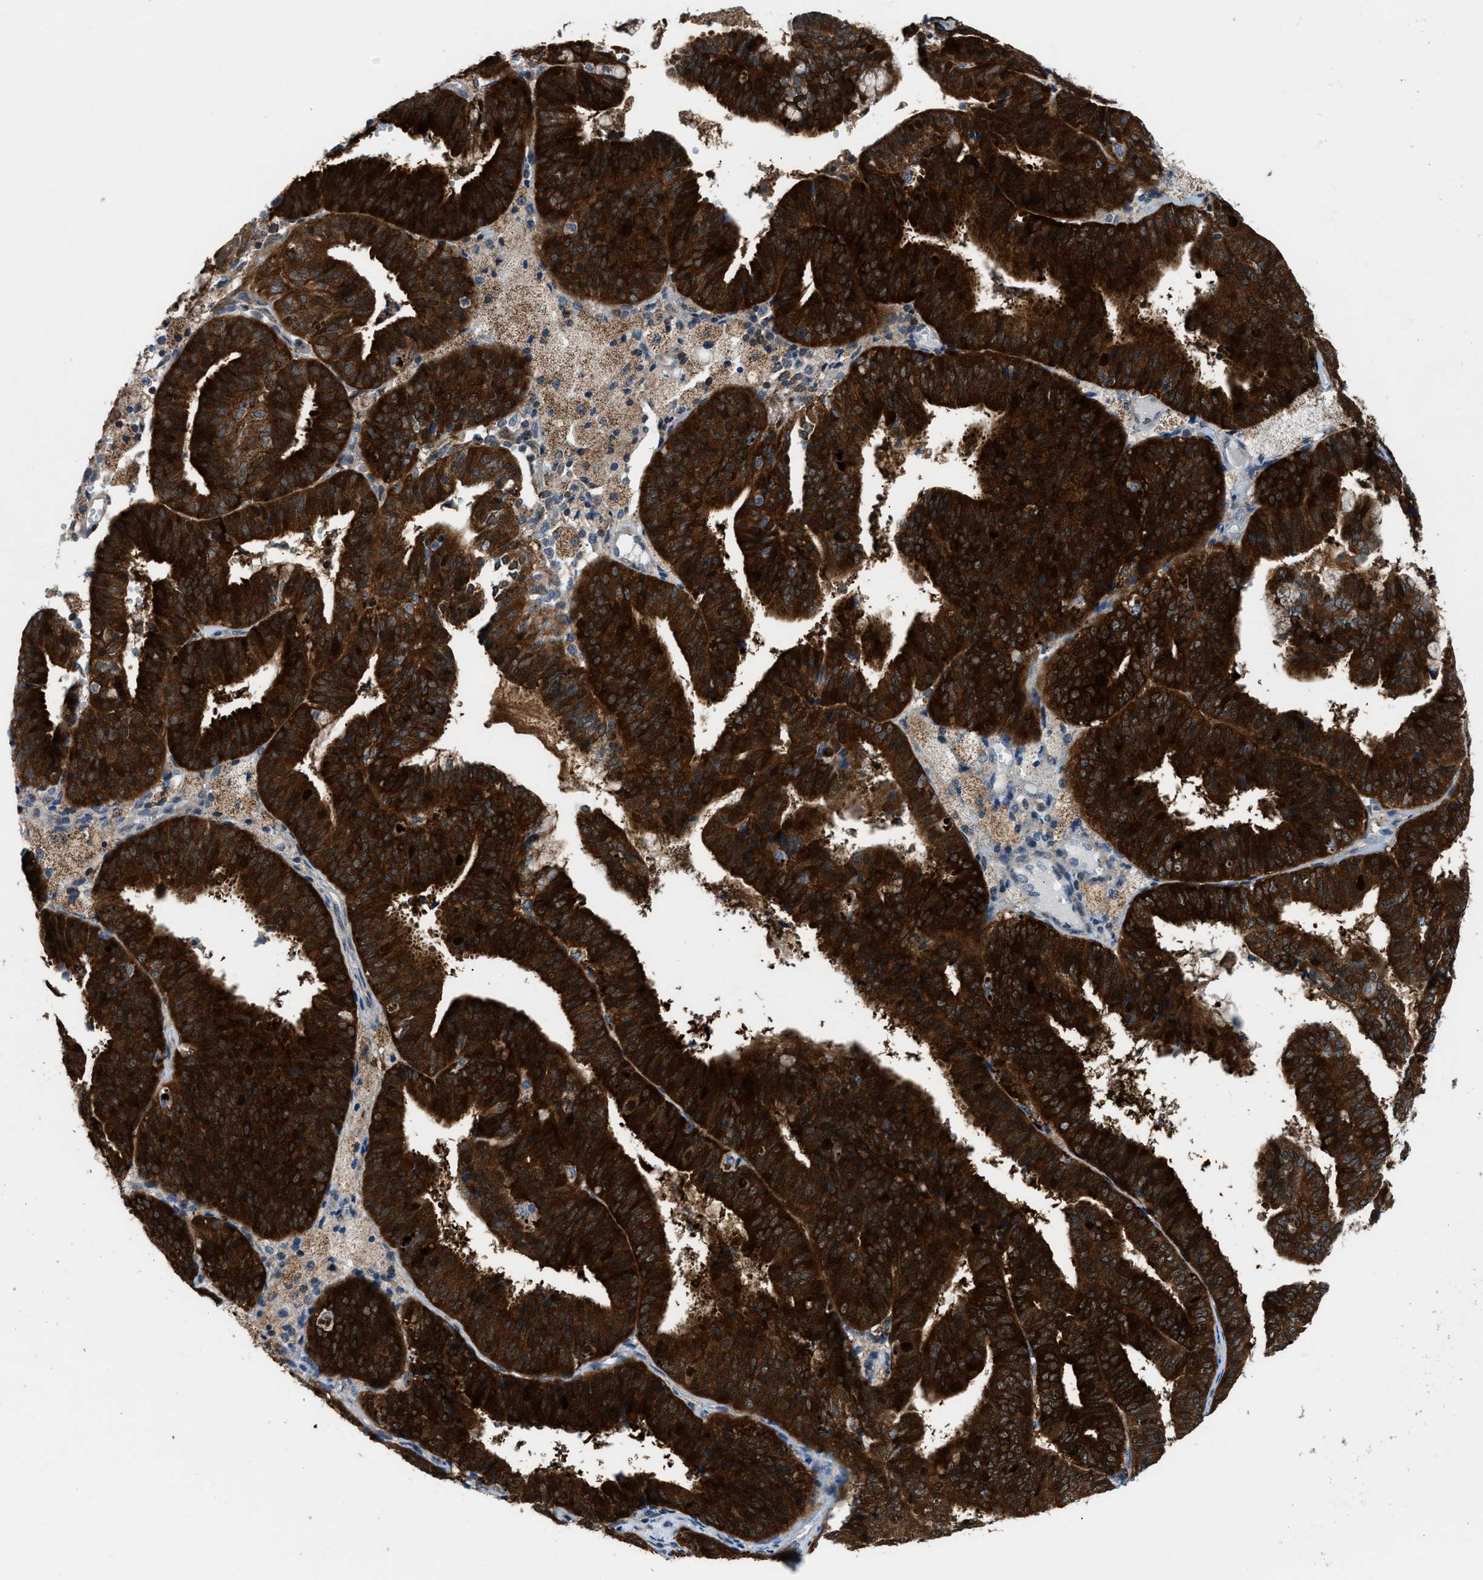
{"staining": {"intensity": "strong", "quantity": ">75%", "location": "cytoplasmic/membranous,nuclear"}, "tissue": "endometrial cancer", "cell_type": "Tumor cells", "image_type": "cancer", "snomed": [{"axis": "morphology", "description": "Adenocarcinoma, NOS"}, {"axis": "topography", "description": "Endometrium"}], "caption": "This micrograph displays endometrial adenocarcinoma stained with immunohistochemistry (IHC) to label a protein in brown. The cytoplasmic/membranous and nuclear of tumor cells show strong positivity for the protein. Nuclei are counter-stained blue.", "gene": "TMEM45B", "patient": {"sex": "female", "age": 63}}